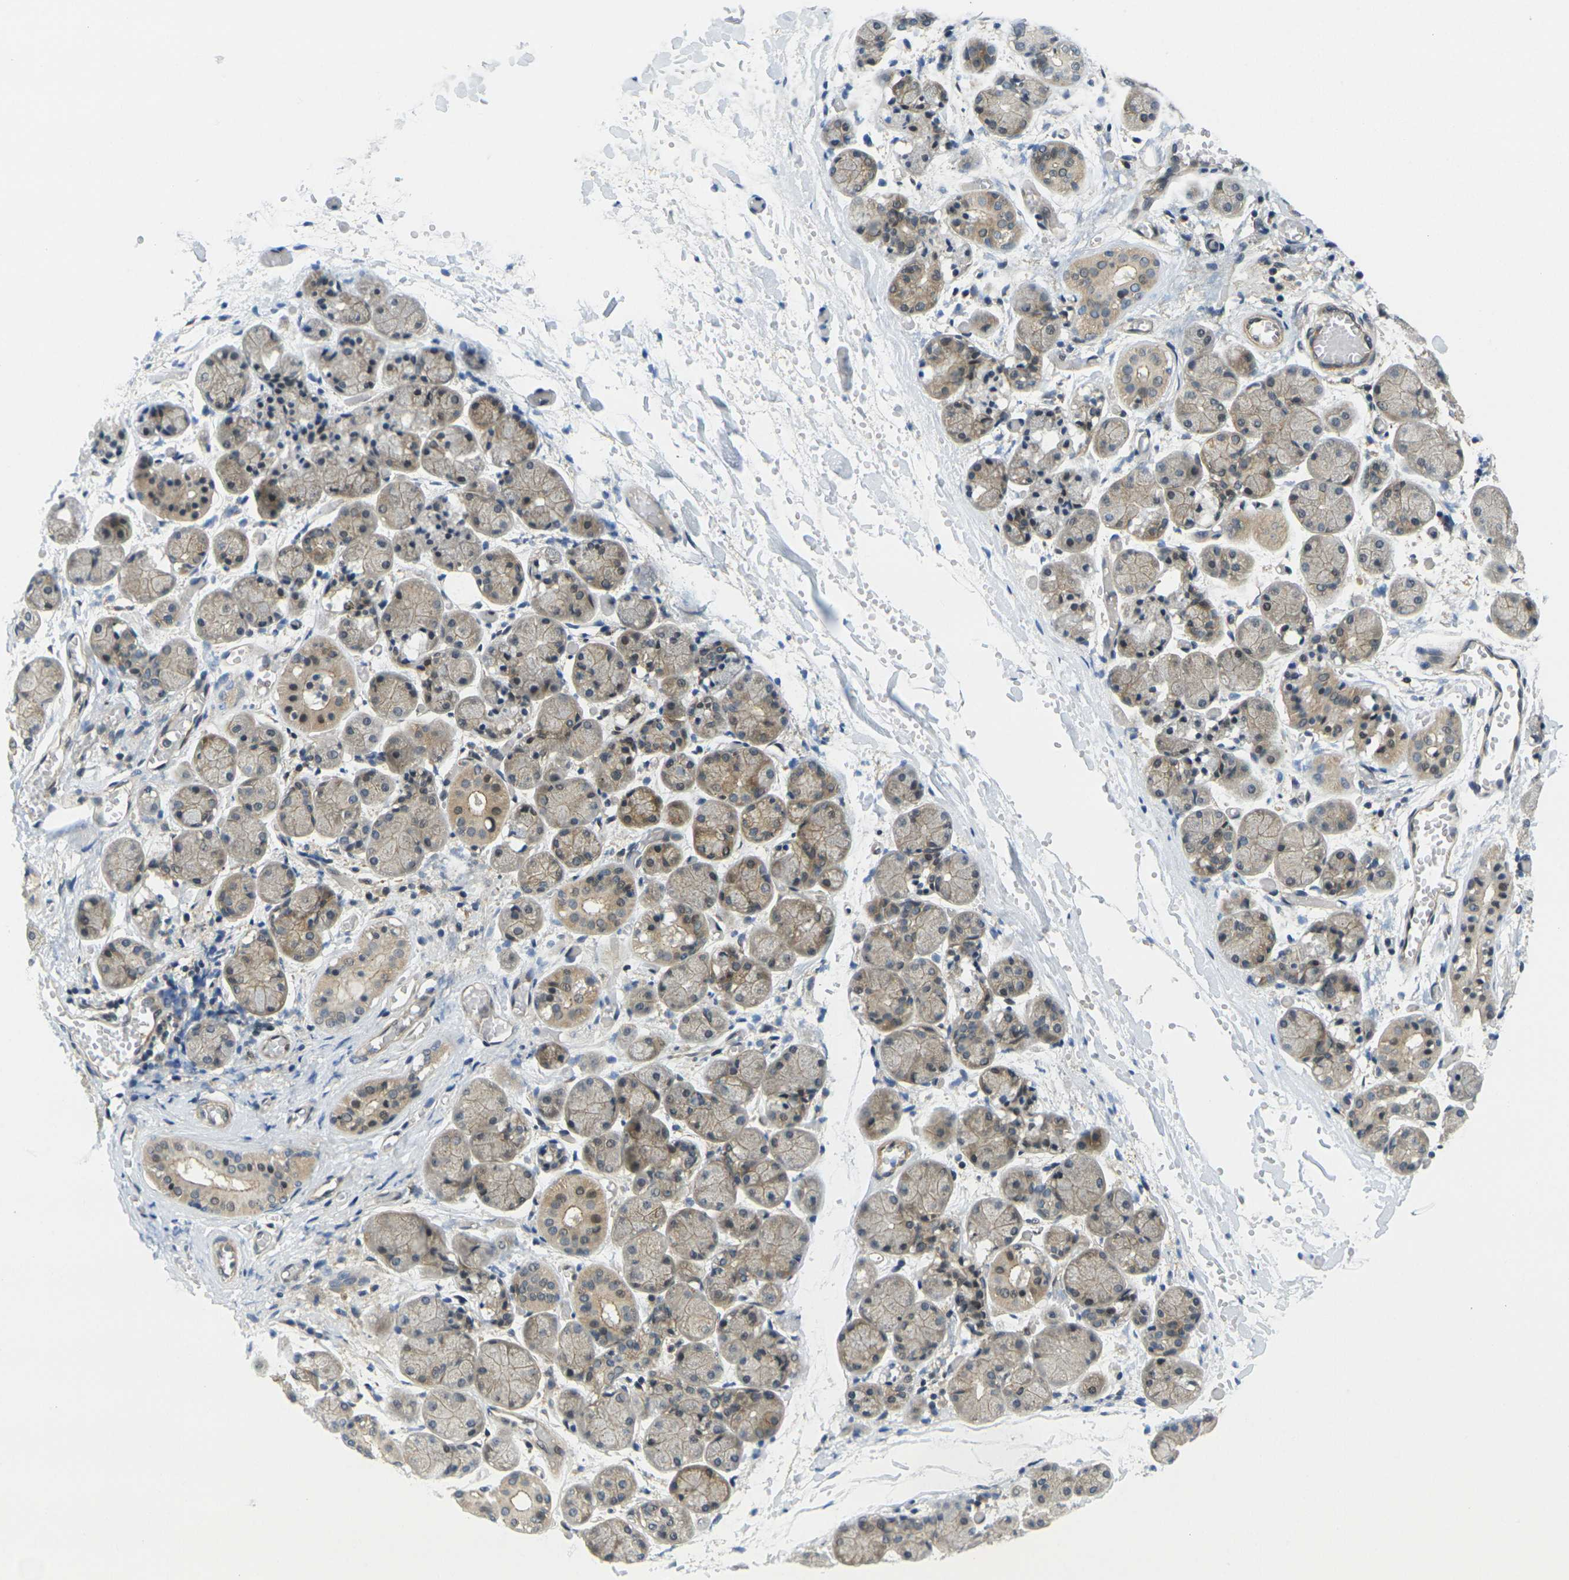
{"staining": {"intensity": "weak", "quantity": ">75%", "location": "cytoplasmic/membranous"}, "tissue": "salivary gland", "cell_type": "Glandular cells", "image_type": "normal", "snomed": [{"axis": "morphology", "description": "Normal tissue, NOS"}, {"axis": "topography", "description": "Salivary gland"}], "caption": "Immunohistochemistry (IHC) of benign salivary gland reveals low levels of weak cytoplasmic/membranous staining in about >75% of glandular cells.", "gene": "KCTD10", "patient": {"sex": "female", "age": 24}}